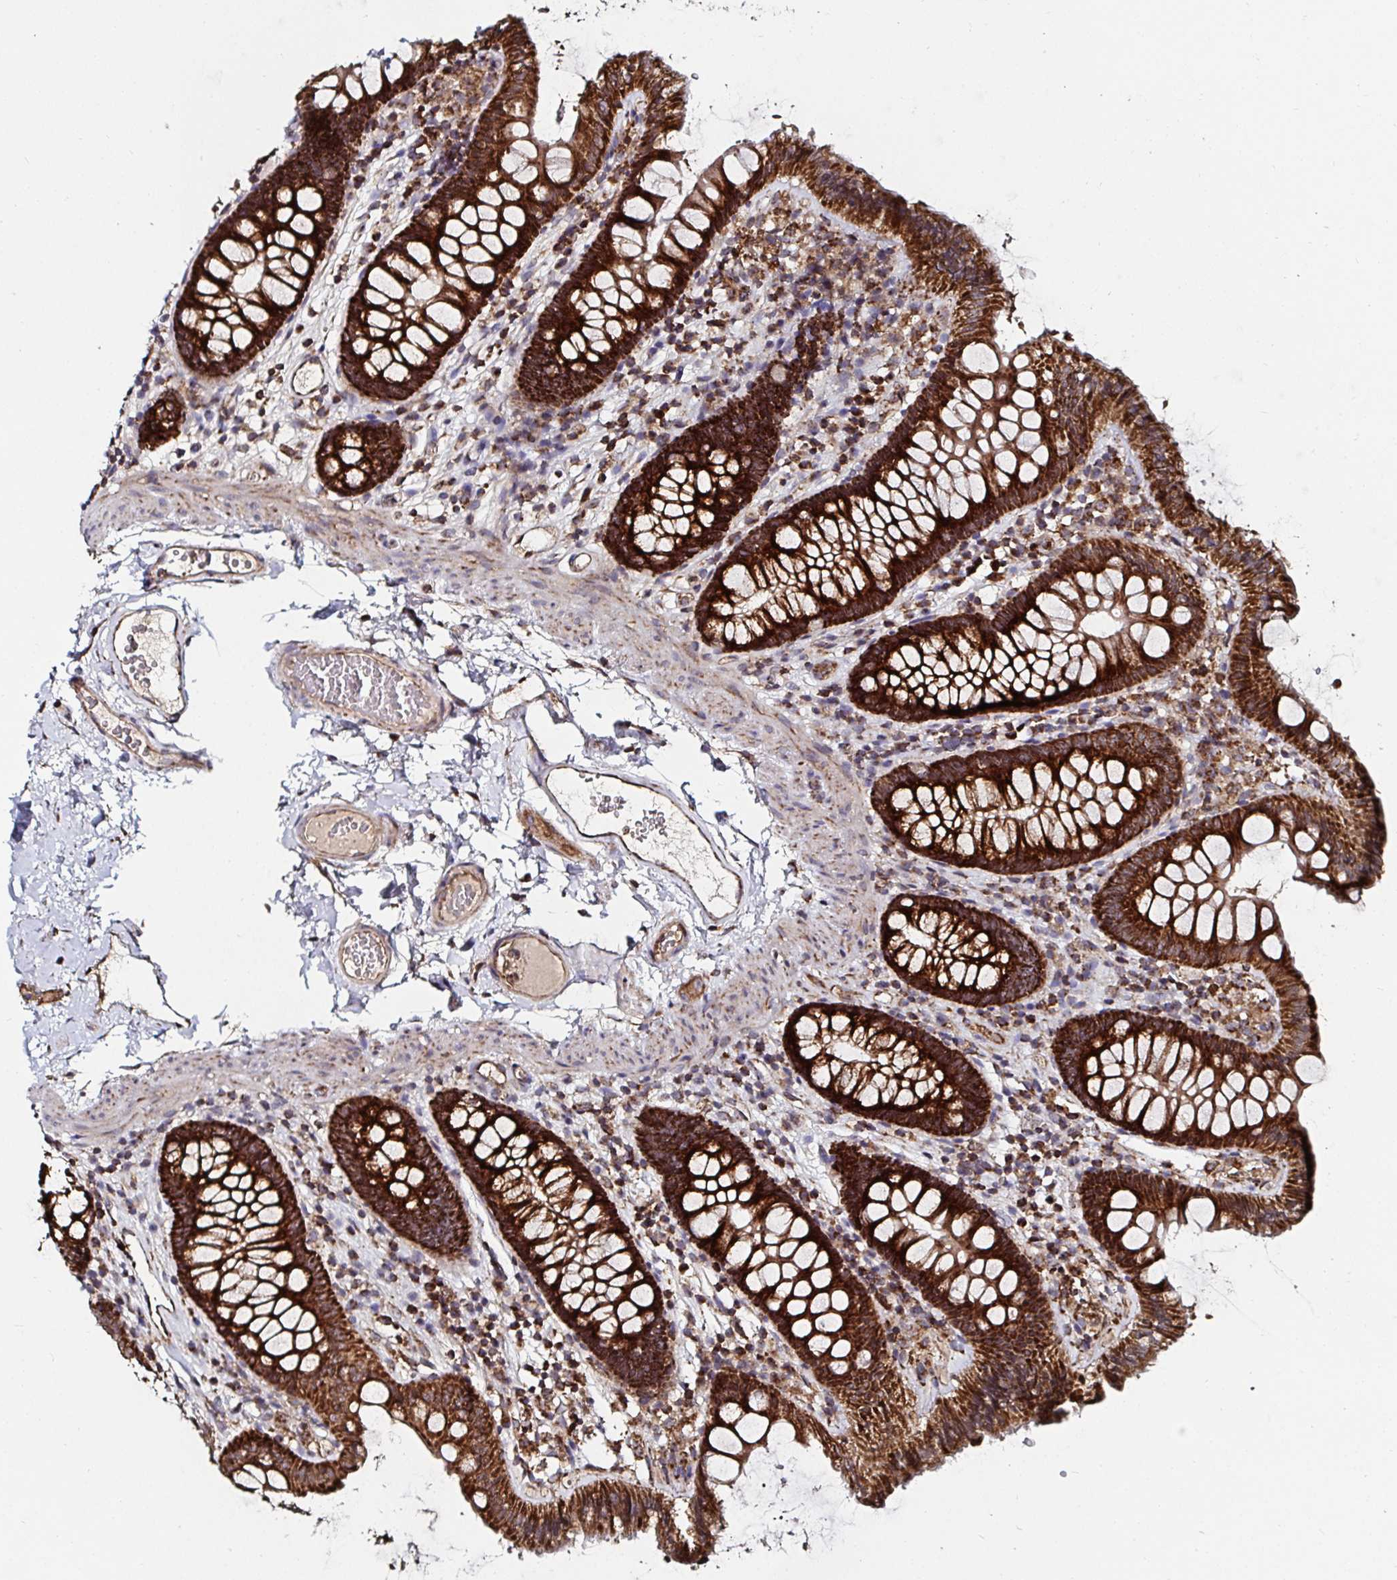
{"staining": {"intensity": "weak", "quantity": ">75%", "location": "cytoplasmic/membranous"}, "tissue": "colon", "cell_type": "Endothelial cells", "image_type": "normal", "snomed": [{"axis": "morphology", "description": "Normal tissue, NOS"}, {"axis": "topography", "description": "Colon"}], "caption": "The micrograph shows a brown stain indicating the presence of a protein in the cytoplasmic/membranous of endothelial cells in colon. (Stains: DAB in brown, nuclei in blue, Microscopy: brightfield microscopy at high magnification).", "gene": "ATAD3A", "patient": {"sex": "male", "age": 84}}